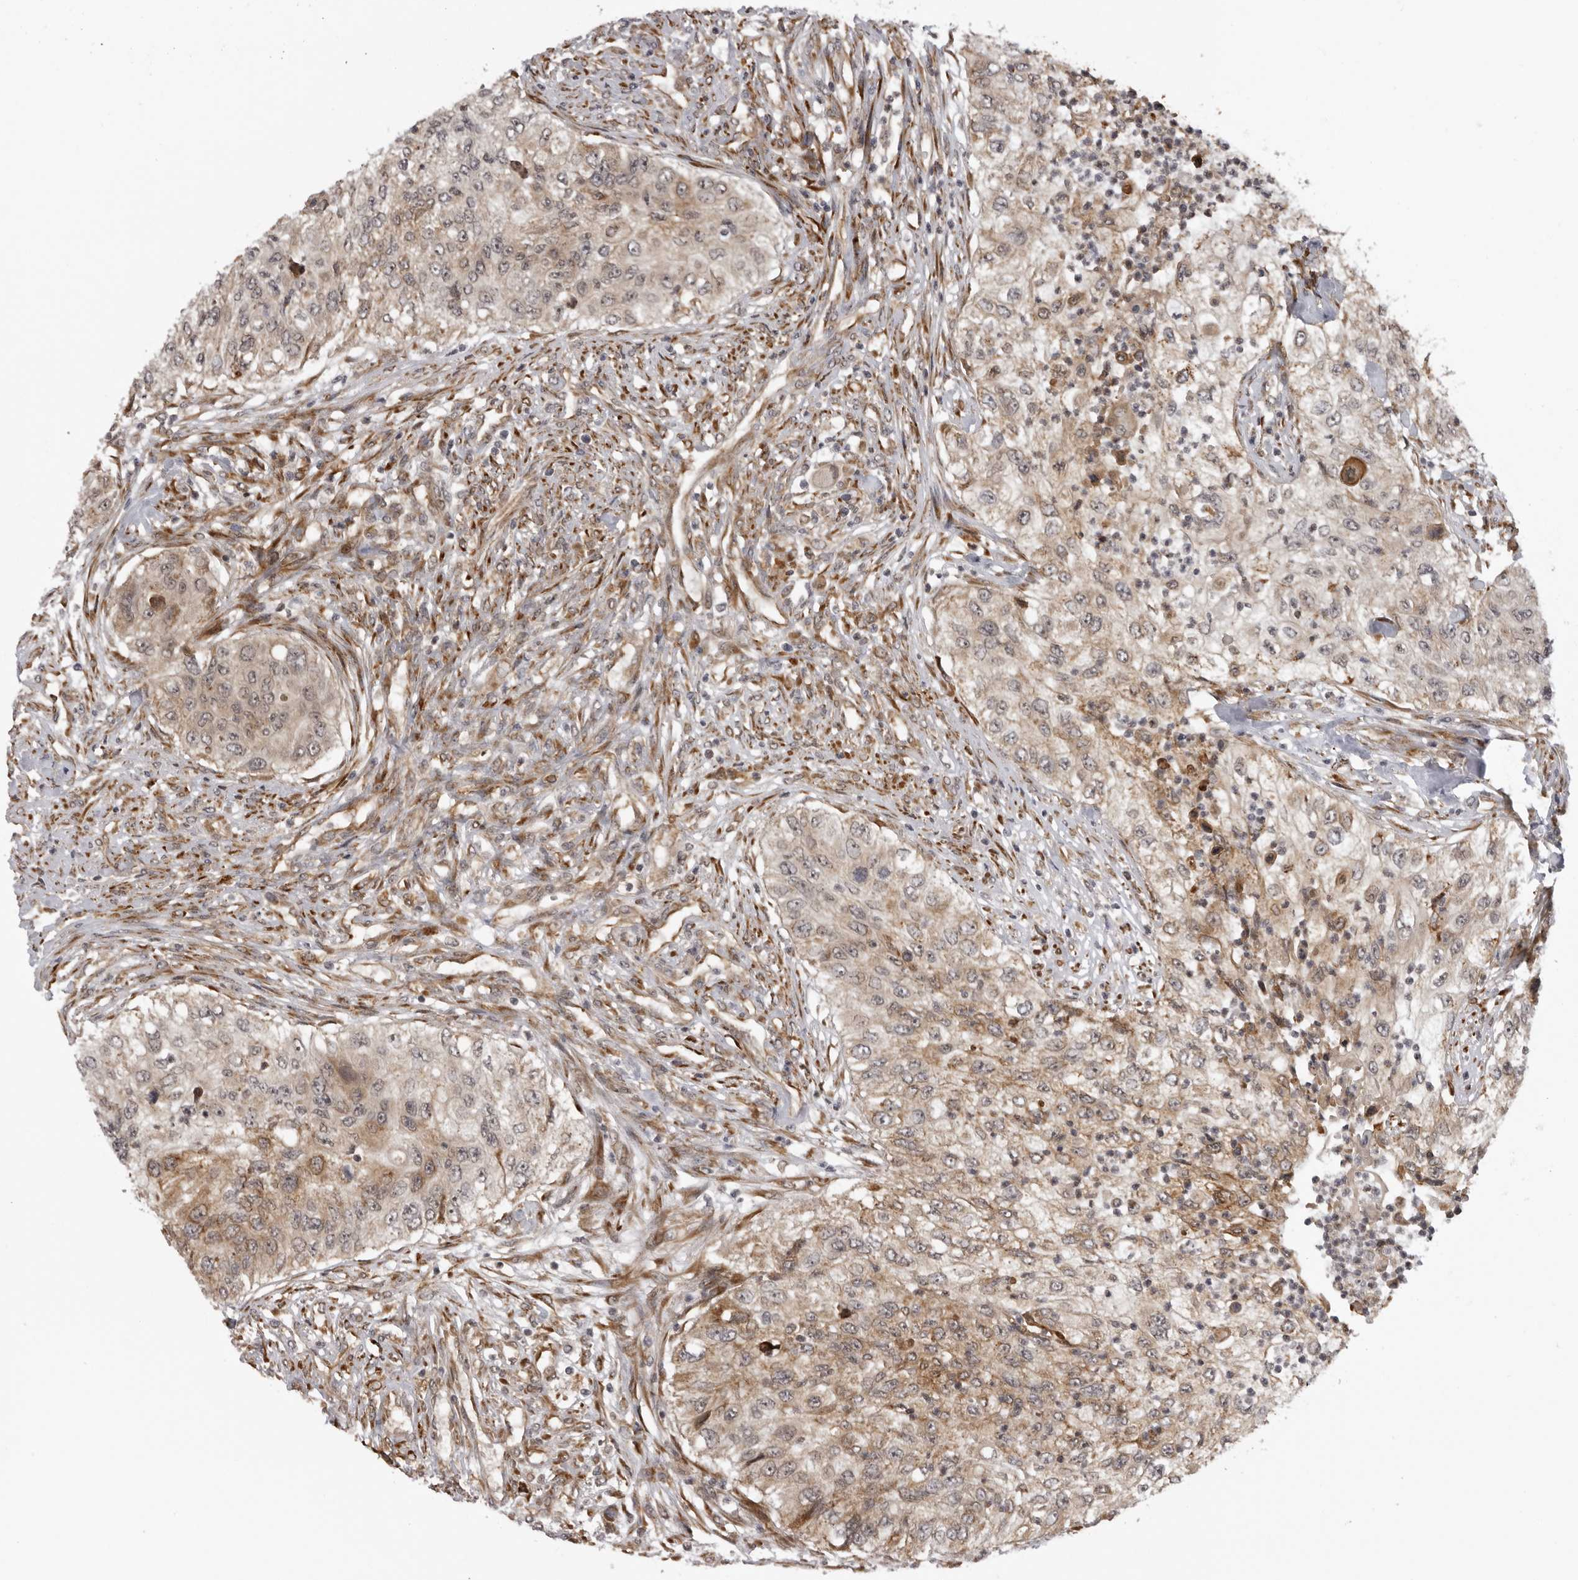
{"staining": {"intensity": "weak", "quantity": ">75%", "location": "cytoplasmic/membranous"}, "tissue": "urothelial cancer", "cell_type": "Tumor cells", "image_type": "cancer", "snomed": [{"axis": "morphology", "description": "Urothelial carcinoma, High grade"}, {"axis": "topography", "description": "Urinary bladder"}], "caption": "The immunohistochemical stain labels weak cytoplasmic/membranous positivity in tumor cells of high-grade urothelial carcinoma tissue. (Stains: DAB (3,3'-diaminobenzidine) in brown, nuclei in blue, Microscopy: brightfield microscopy at high magnification).", "gene": "DNAH14", "patient": {"sex": "female", "age": 60}}